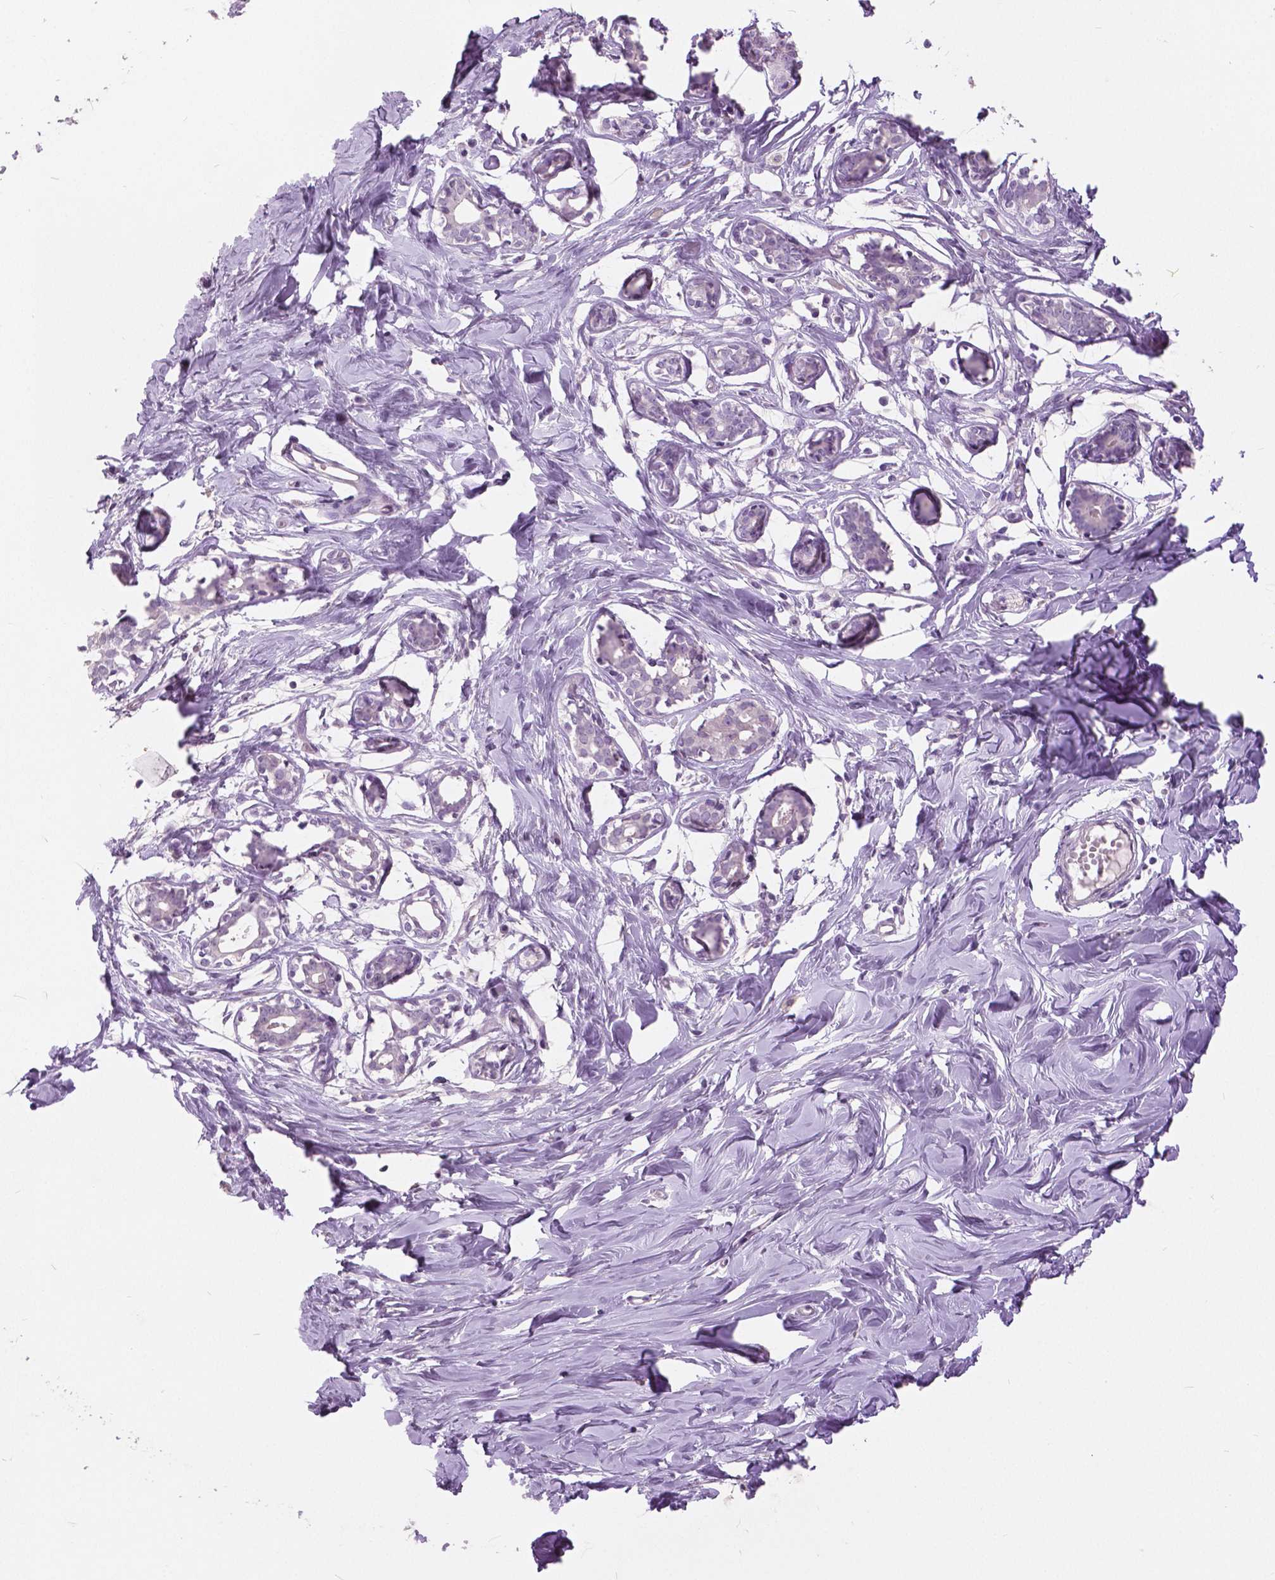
{"staining": {"intensity": "negative", "quantity": "none", "location": "none"}, "tissue": "breast", "cell_type": "Adipocytes", "image_type": "normal", "snomed": [{"axis": "morphology", "description": "Normal tissue, NOS"}, {"axis": "topography", "description": "Breast"}], "caption": "Immunohistochemistry photomicrograph of benign human breast stained for a protein (brown), which shows no expression in adipocytes.", "gene": "GRIN2A", "patient": {"sex": "female", "age": 27}}